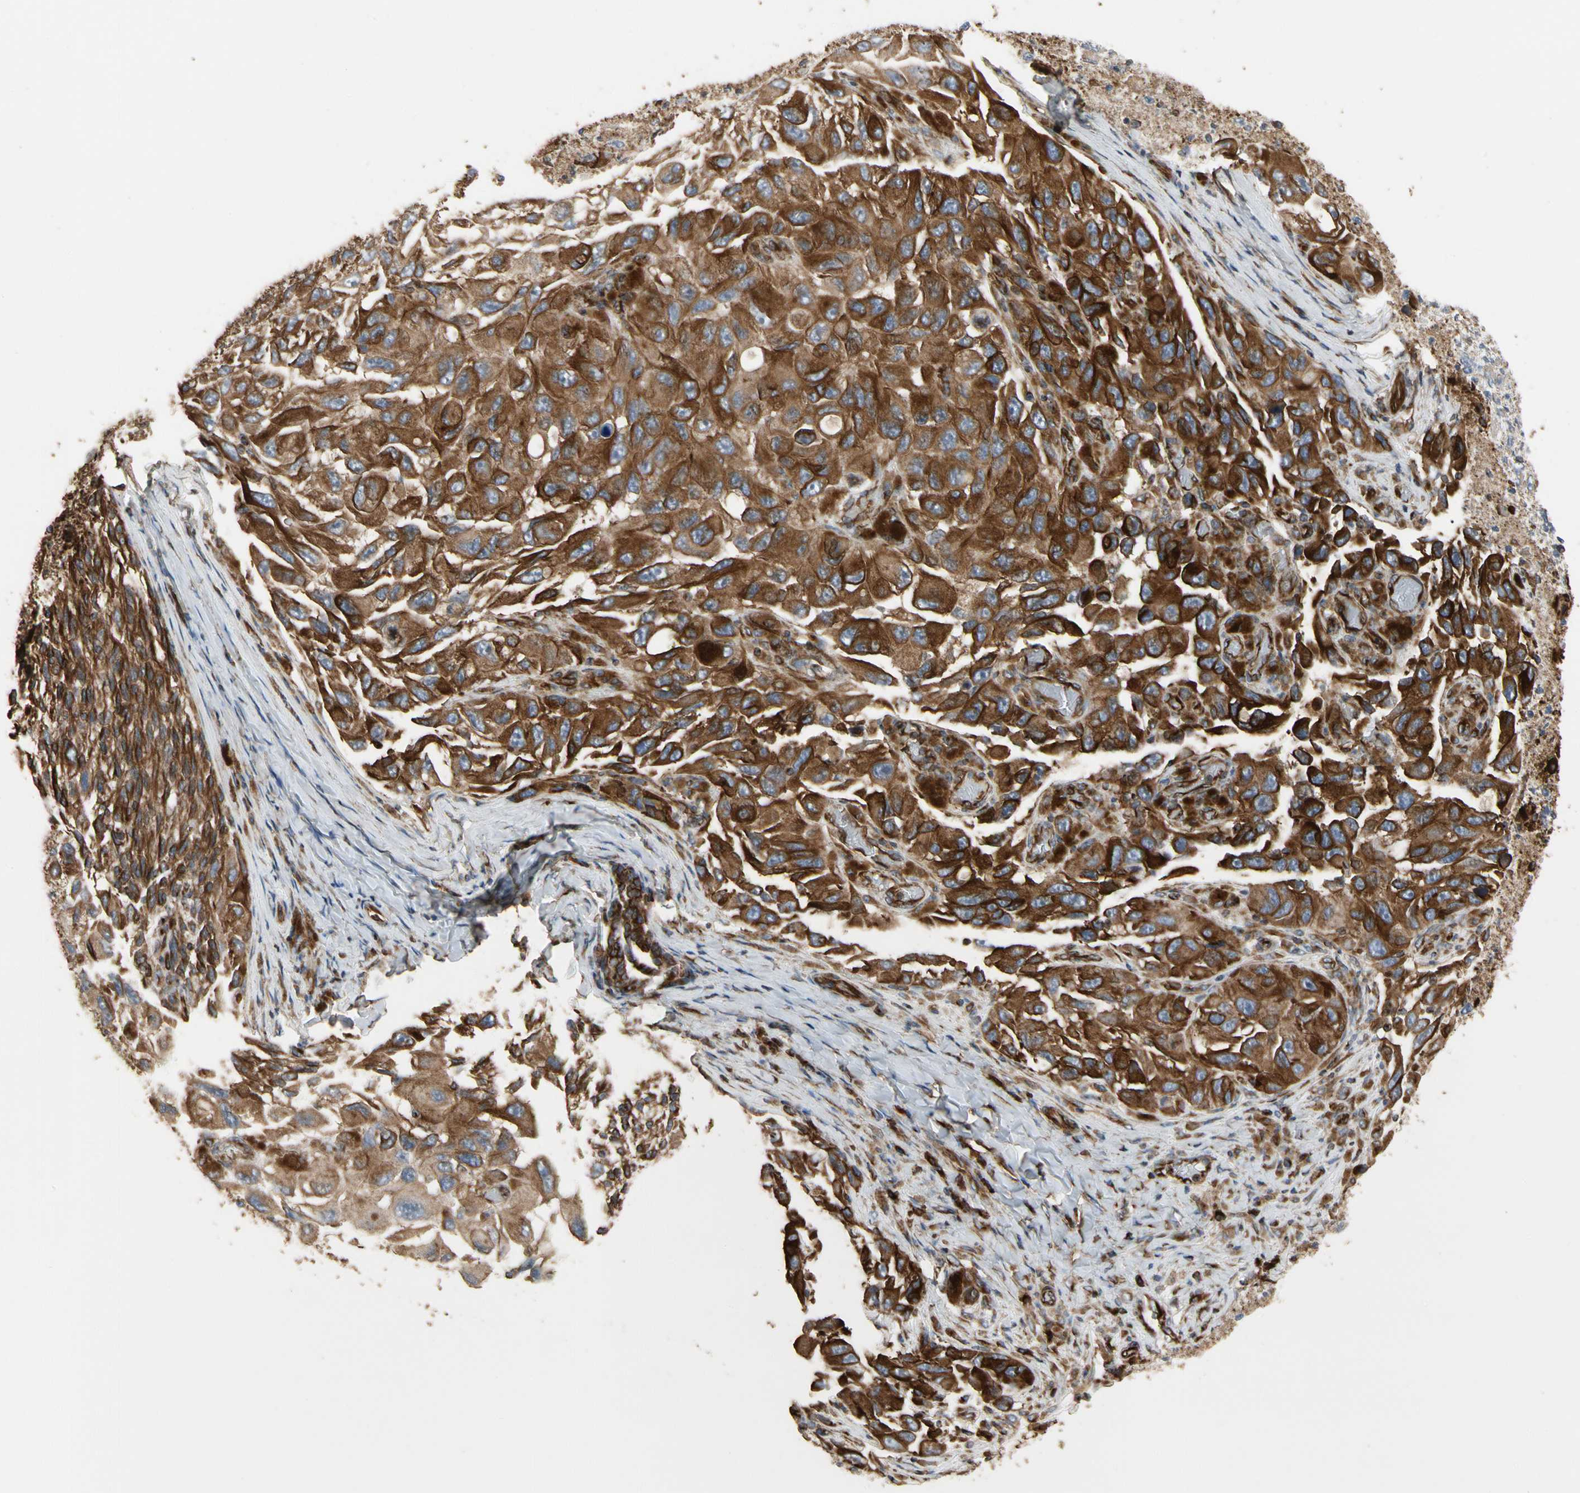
{"staining": {"intensity": "strong", "quantity": ">75%", "location": "cytoplasmic/membranous"}, "tissue": "melanoma", "cell_type": "Tumor cells", "image_type": "cancer", "snomed": [{"axis": "morphology", "description": "Malignant melanoma, NOS"}, {"axis": "topography", "description": "Skin"}], "caption": "Malignant melanoma tissue shows strong cytoplasmic/membranous positivity in approximately >75% of tumor cells, visualized by immunohistochemistry.", "gene": "TUBA1A", "patient": {"sex": "female", "age": 73}}